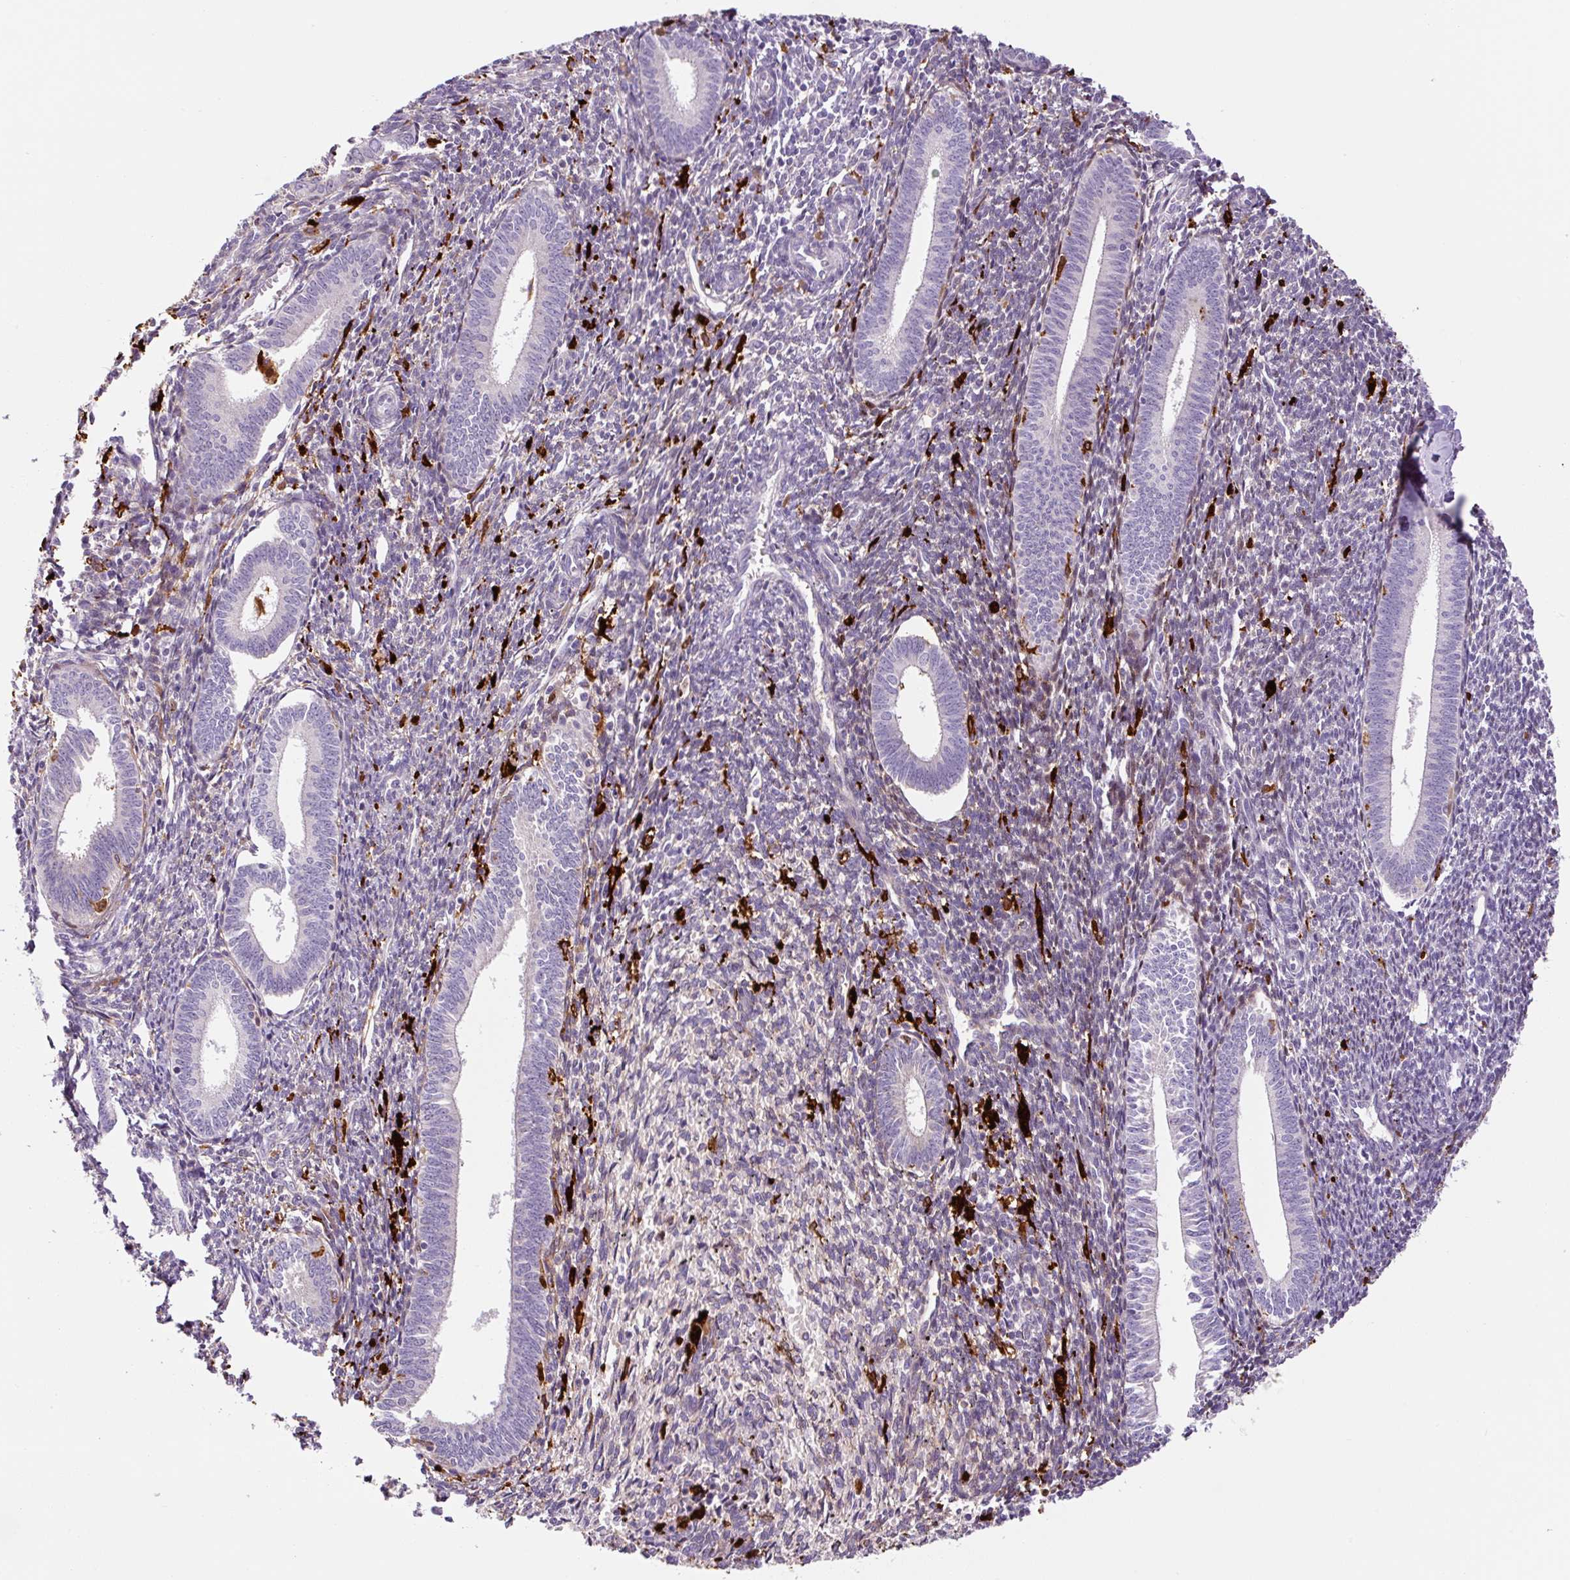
{"staining": {"intensity": "negative", "quantity": "none", "location": "none"}, "tissue": "endometrium", "cell_type": "Cells in endometrial stroma", "image_type": "normal", "snomed": [{"axis": "morphology", "description": "Normal tissue, NOS"}, {"axis": "topography", "description": "Endometrium"}], "caption": "Endometrium stained for a protein using immunohistochemistry (IHC) demonstrates no expression cells in endometrial stroma.", "gene": "FUT10", "patient": {"sex": "female", "age": 41}}